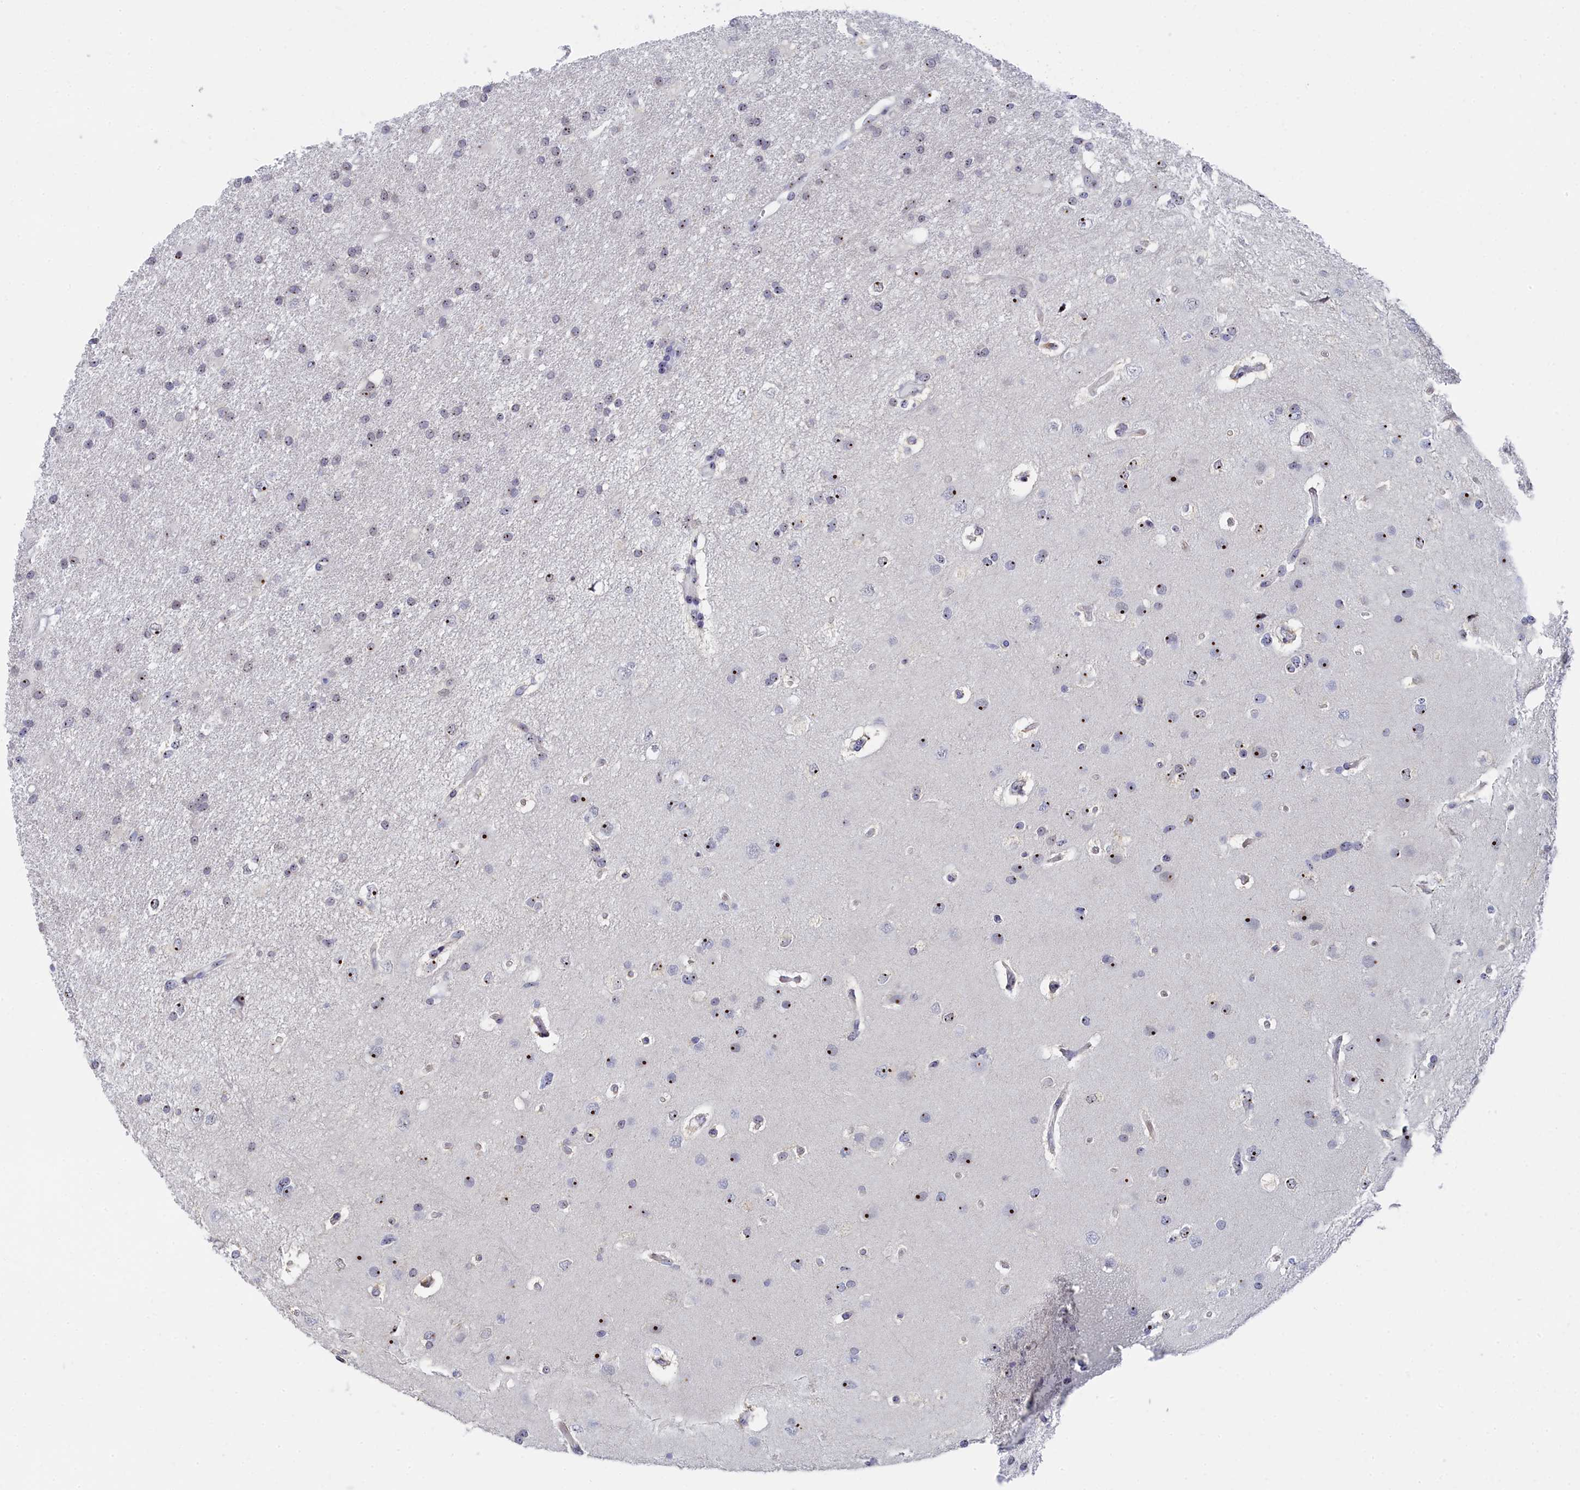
{"staining": {"intensity": "moderate", "quantity": "25%-75%", "location": "nuclear"}, "tissue": "glioma", "cell_type": "Tumor cells", "image_type": "cancer", "snomed": [{"axis": "morphology", "description": "Glioma, malignant, High grade"}, {"axis": "topography", "description": "Brain"}], "caption": "Tumor cells reveal medium levels of moderate nuclear staining in about 25%-75% of cells in human glioma. (DAB (3,3'-diaminobenzidine) IHC with brightfield microscopy, high magnification).", "gene": "RSL1D1", "patient": {"sex": "male", "age": 77}}